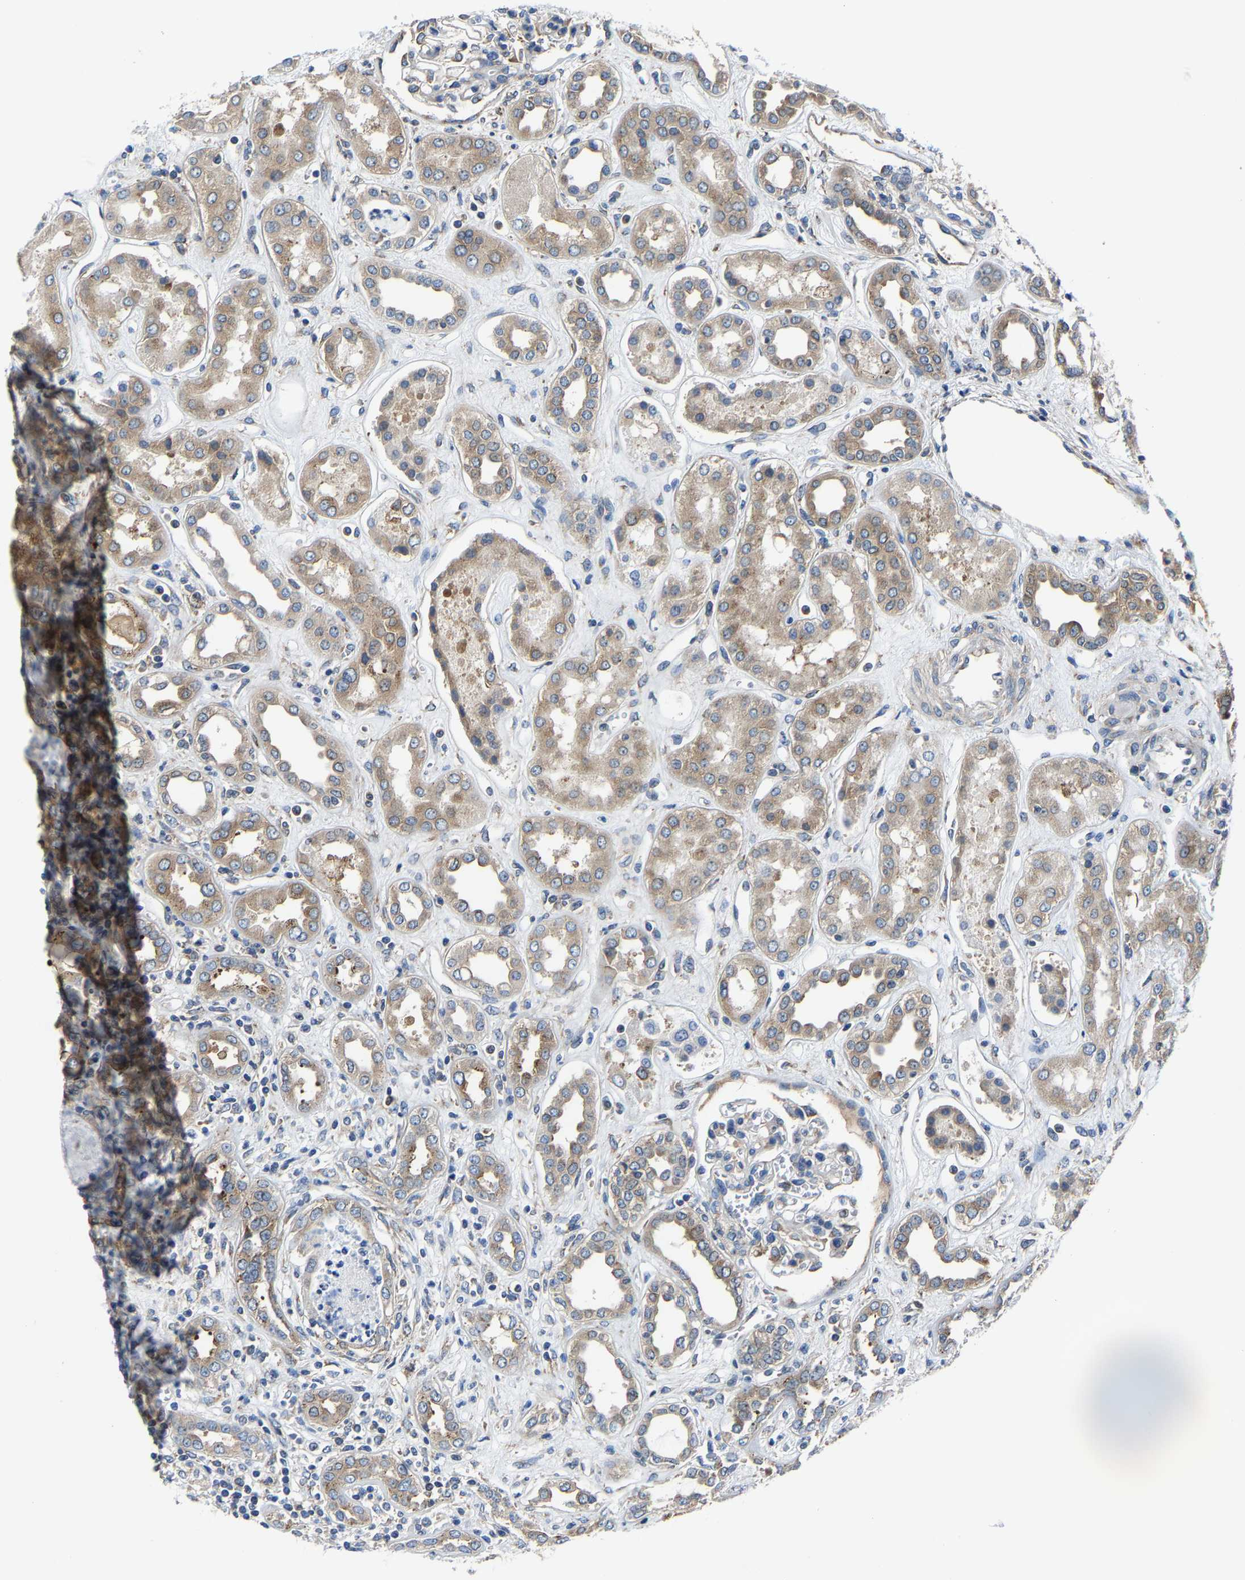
{"staining": {"intensity": "moderate", "quantity": "25%-75%", "location": "cytoplasmic/membranous"}, "tissue": "kidney", "cell_type": "Cells in glomeruli", "image_type": "normal", "snomed": [{"axis": "morphology", "description": "Normal tissue, NOS"}, {"axis": "topography", "description": "Kidney"}], "caption": "This micrograph shows normal kidney stained with immunohistochemistry to label a protein in brown. The cytoplasmic/membranous of cells in glomeruli show moderate positivity for the protein. Nuclei are counter-stained blue.", "gene": "G3BP2", "patient": {"sex": "male", "age": 59}}